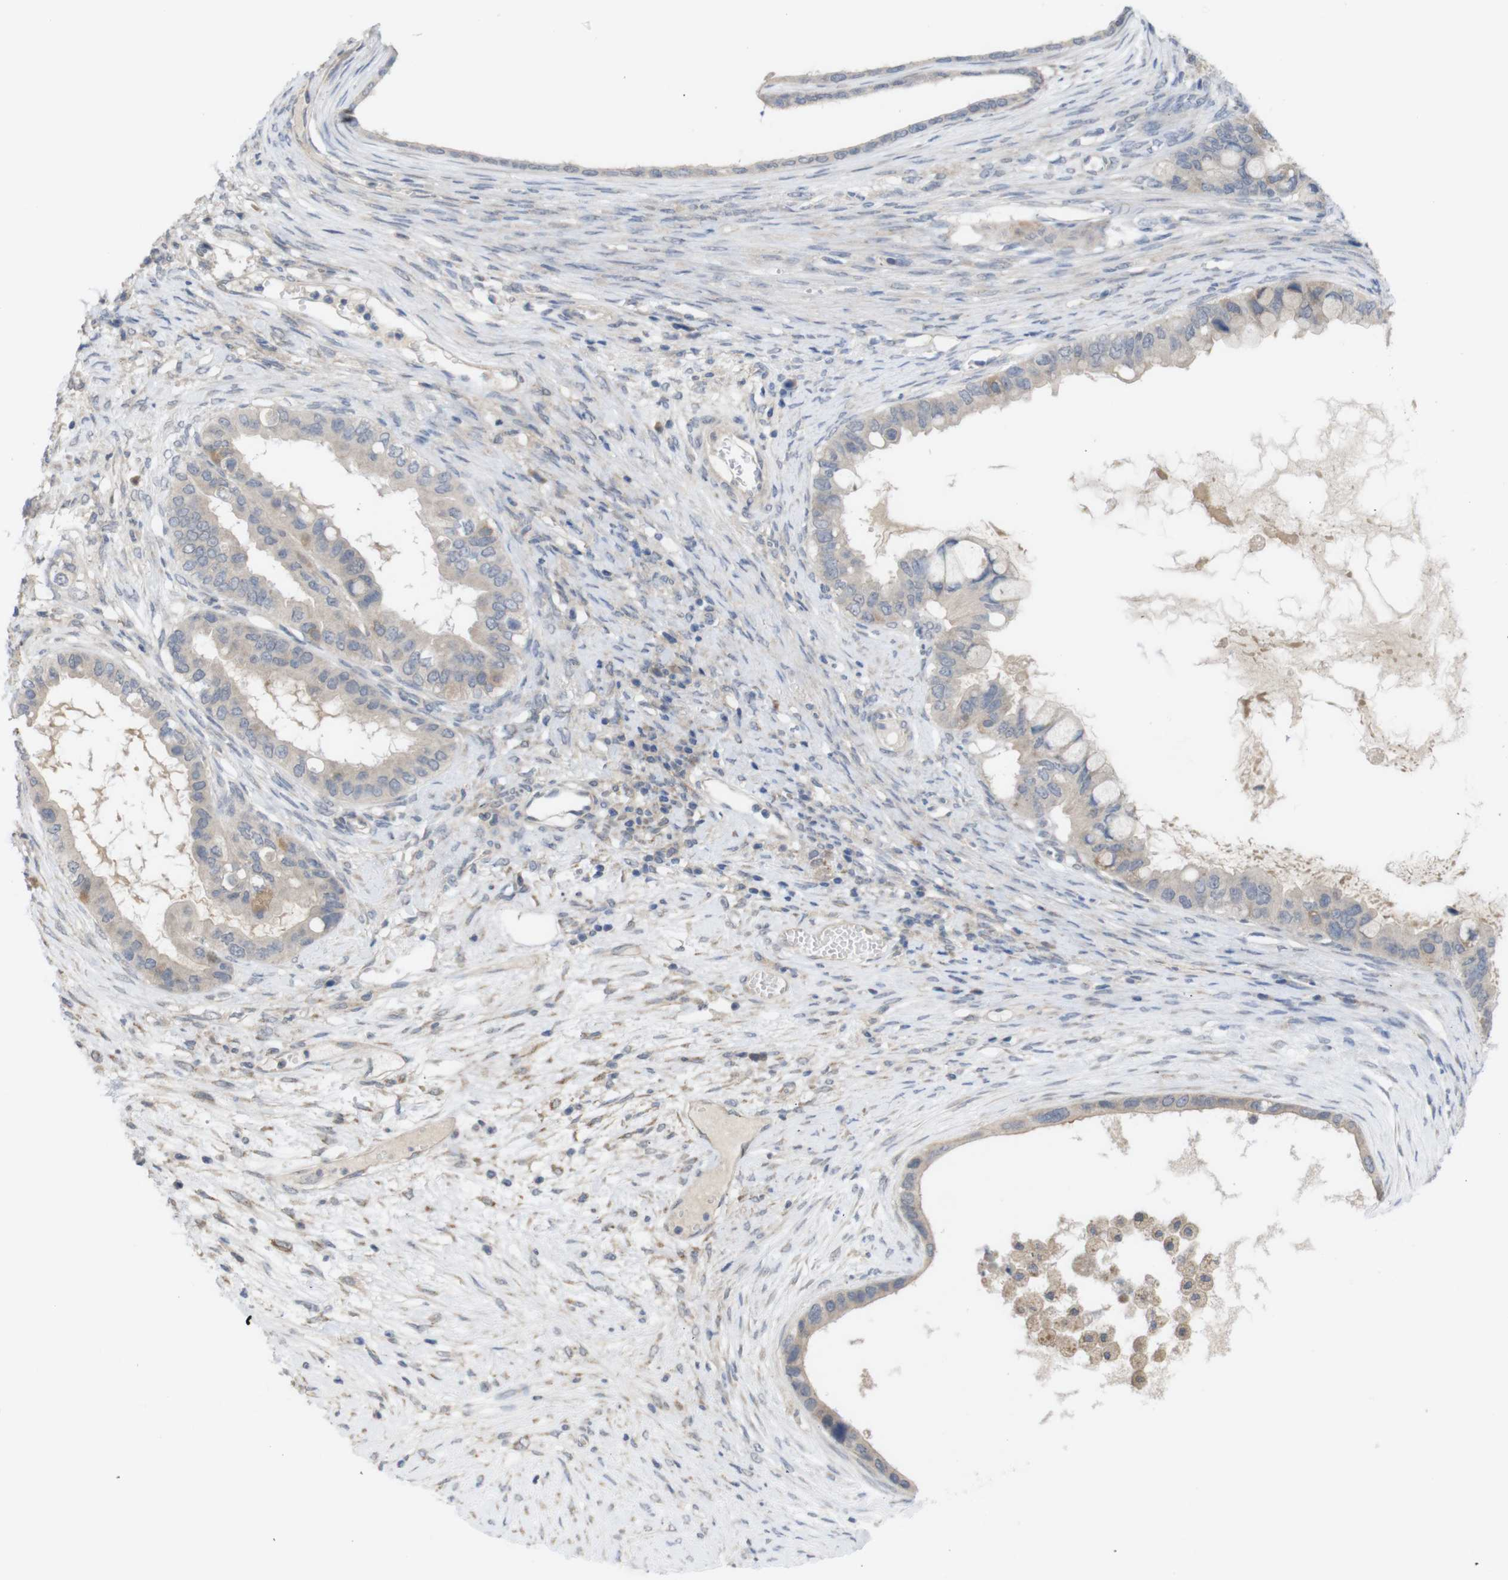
{"staining": {"intensity": "weak", "quantity": "<25%", "location": "cytoplasmic/membranous"}, "tissue": "ovarian cancer", "cell_type": "Tumor cells", "image_type": "cancer", "snomed": [{"axis": "morphology", "description": "Cystadenocarcinoma, mucinous, NOS"}, {"axis": "topography", "description": "Ovary"}], "caption": "IHC of ovarian cancer (mucinous cystadenocarcinoma) demonstrates no positivity in tumor cells.", "gene": "BCAR3", "patient": {"sex": "female", "age": 80}}